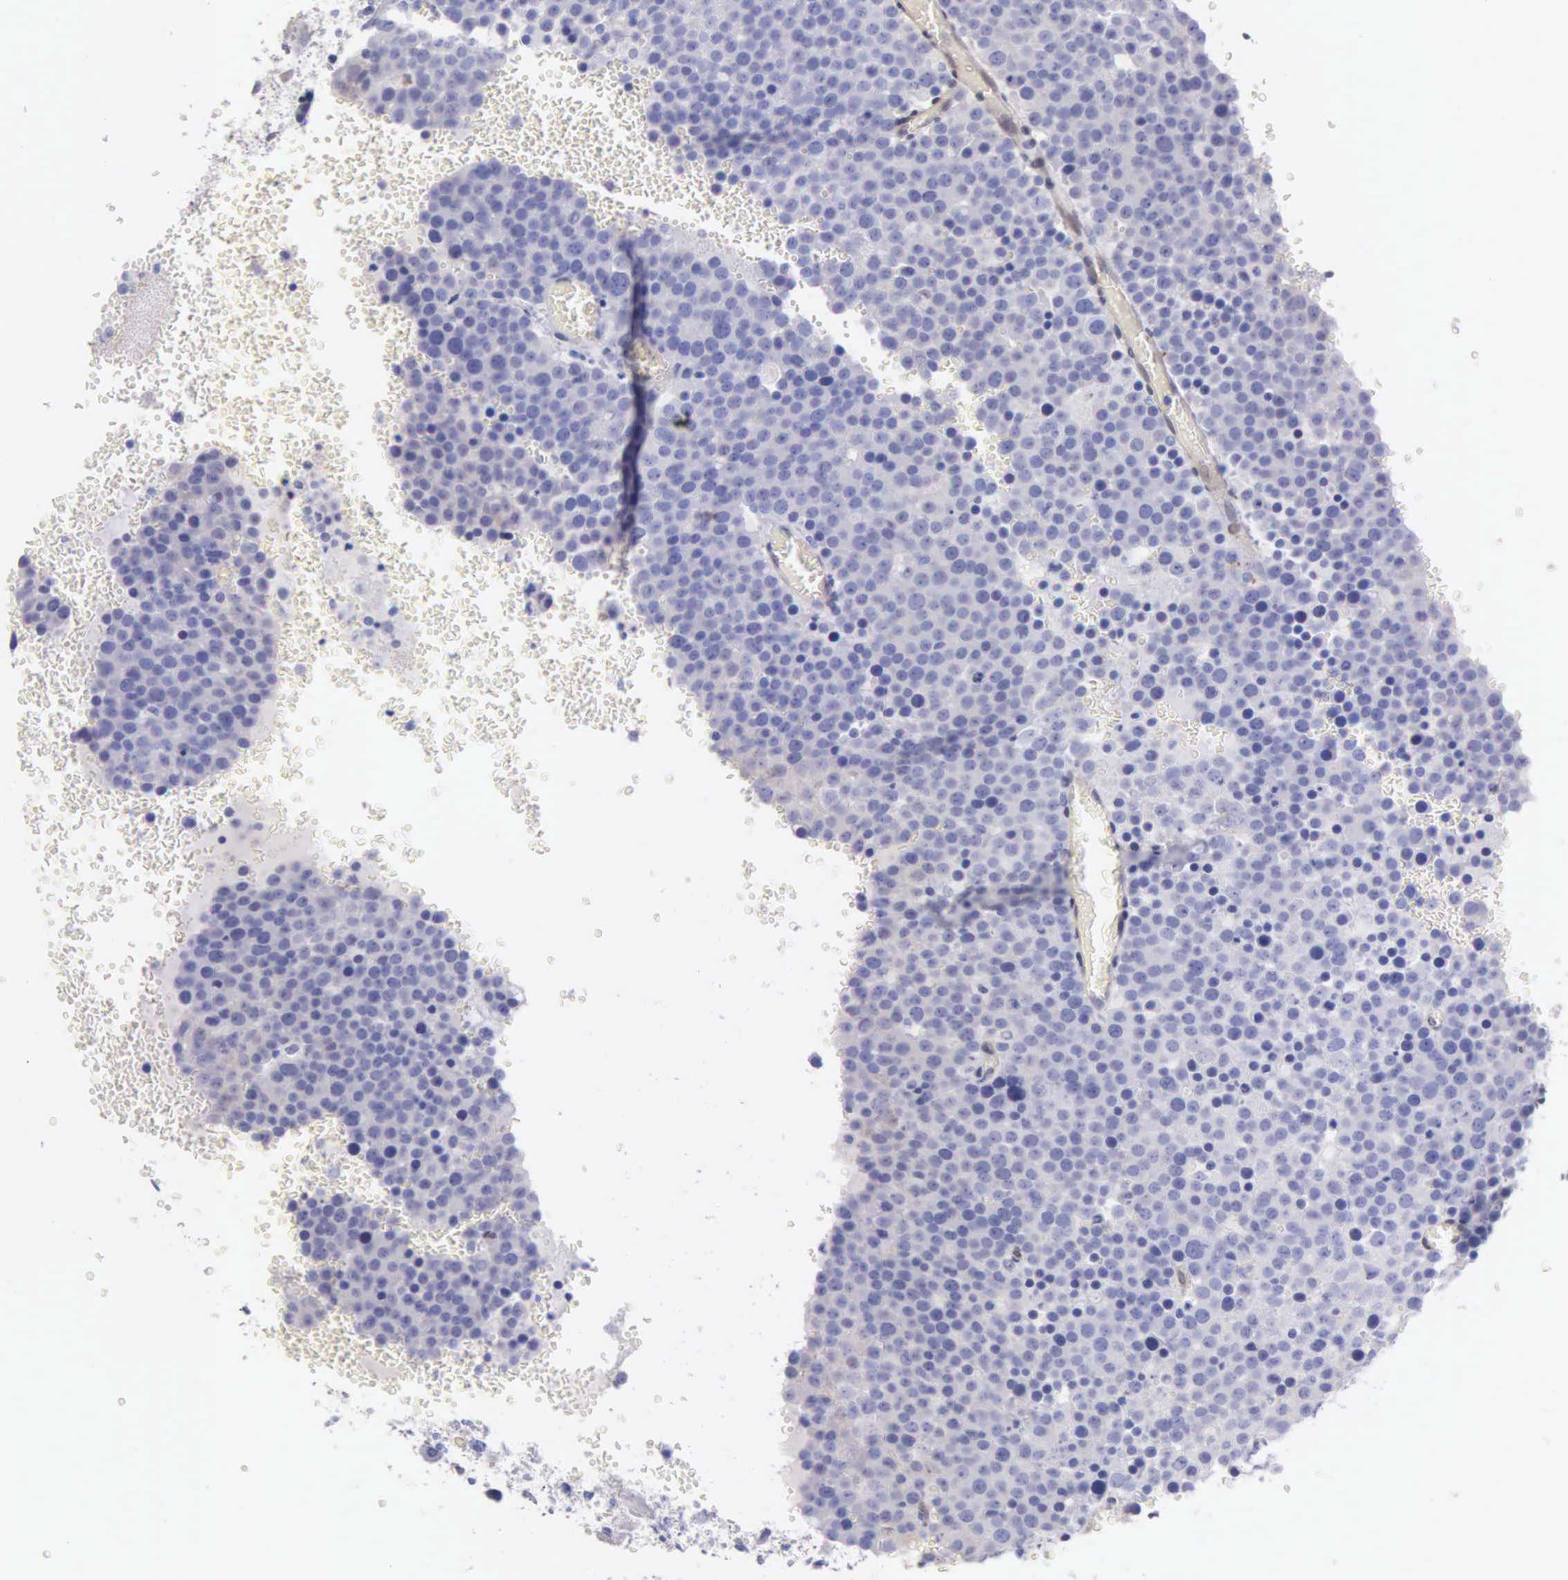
{"staining": {"intensity": "negative", "quantity": "none", "location": "none"}, "tissue": "testis cancer", "cell_type": "Tumor cells", "image_type": "cancer", "snomed": [{"axis": "morphology", "description": "Seminoma, NOS"}, {"axis": "topography", "description": "Testis"}], "caption": "The immunohistochemistry photomicrograph has no significant positivity in tumor cells of seminoma (testis) tissue.", "gene": "GSTT2", "patient": {"sex": "male", "age": 71}}